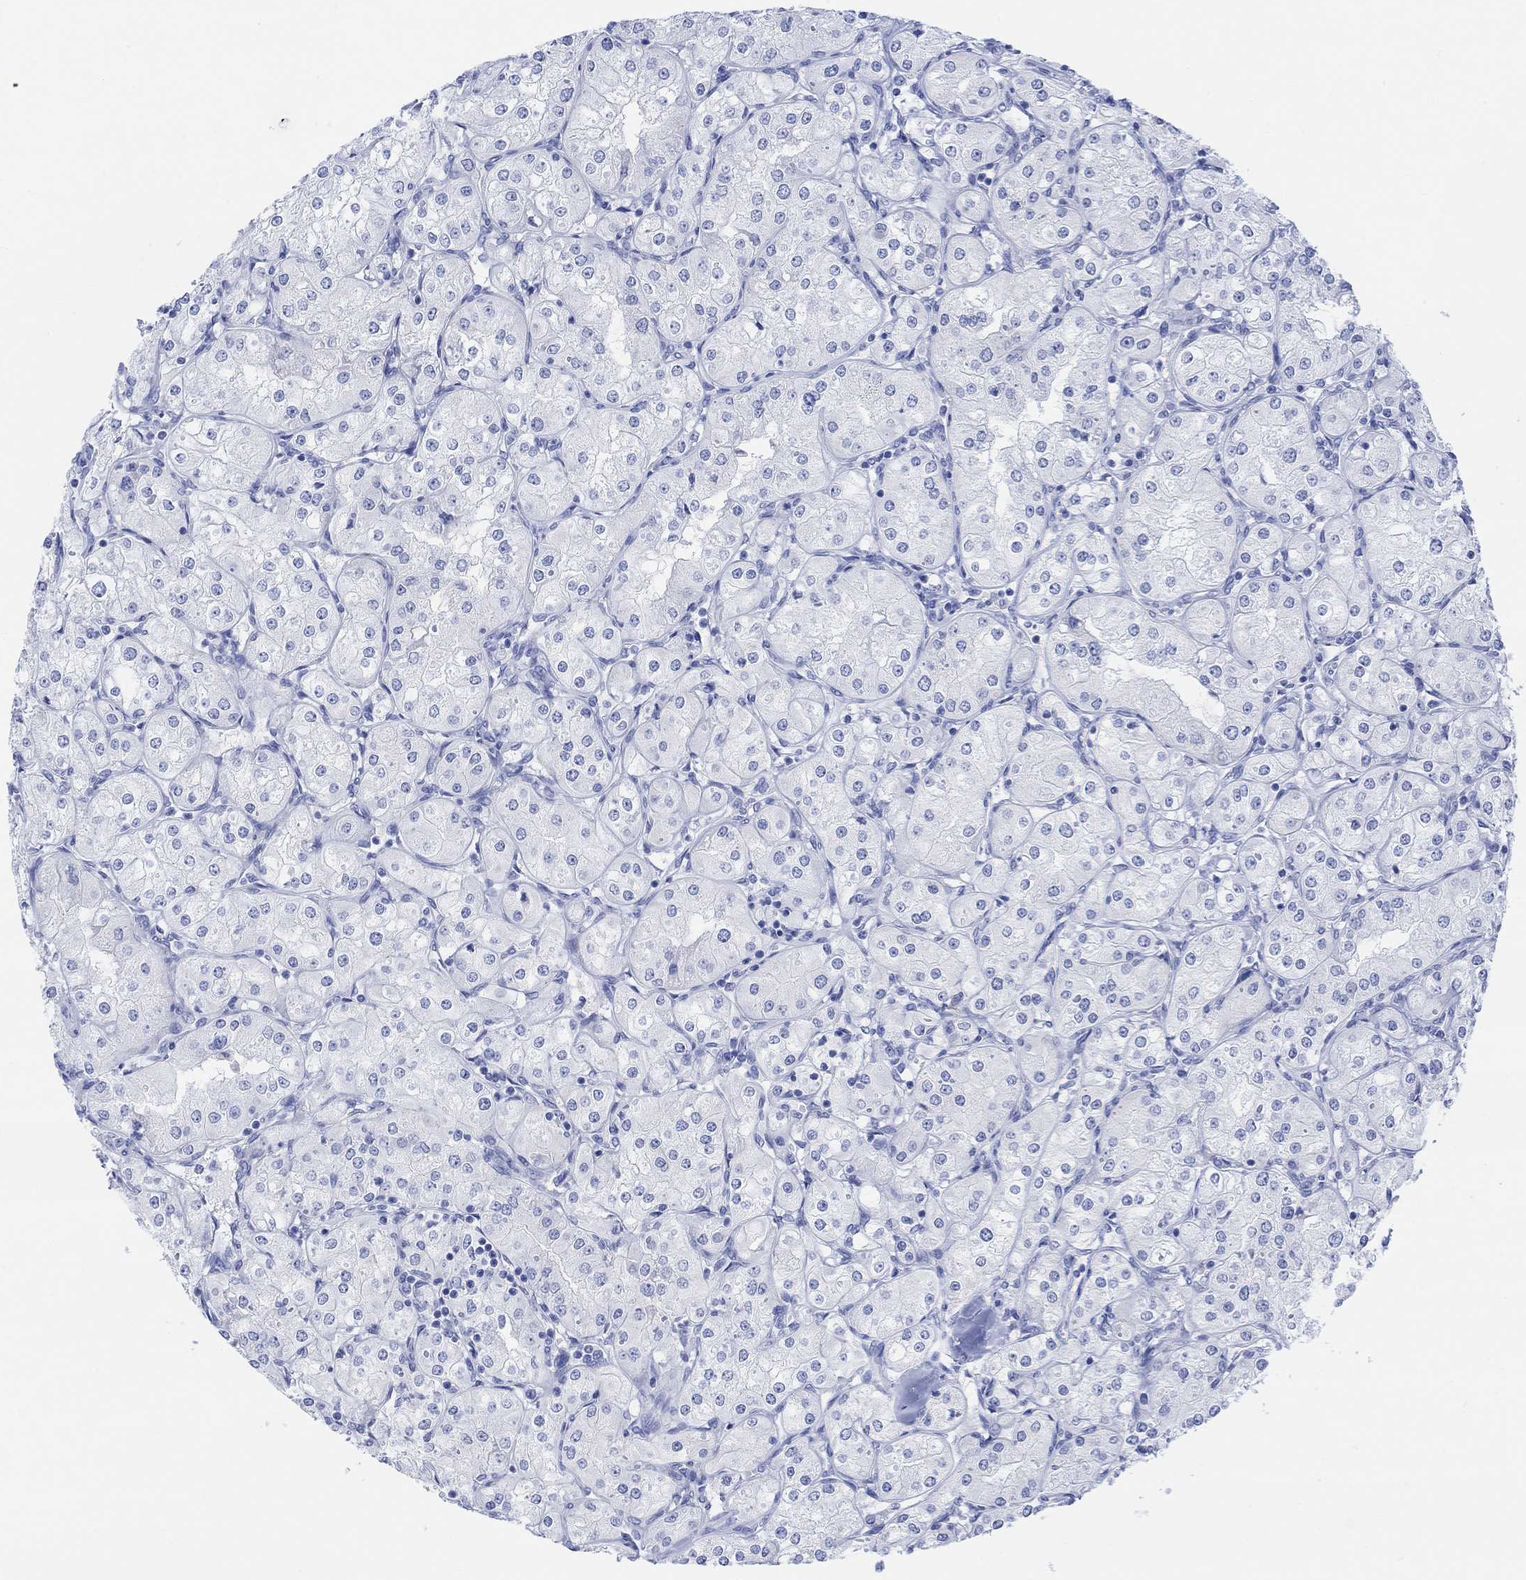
{"staining": {"intensity": "negative", "quantity": "none", "location": "none"}, "tissue": "renal cancer", "cell_type": "Tumor cells", "image_type": "cancer", "snomed": [{"axis": "morphology", "description": "Adenocarcinoma, NOS"}, {"axis": "topography", "description": "Kidney"}], "caption": "A histopathology image of human adenocarcinoma (renal) is negative for staining in tumor cells.", "gene": "GNG13", "patient": {"sex": "male", "age": 77}}